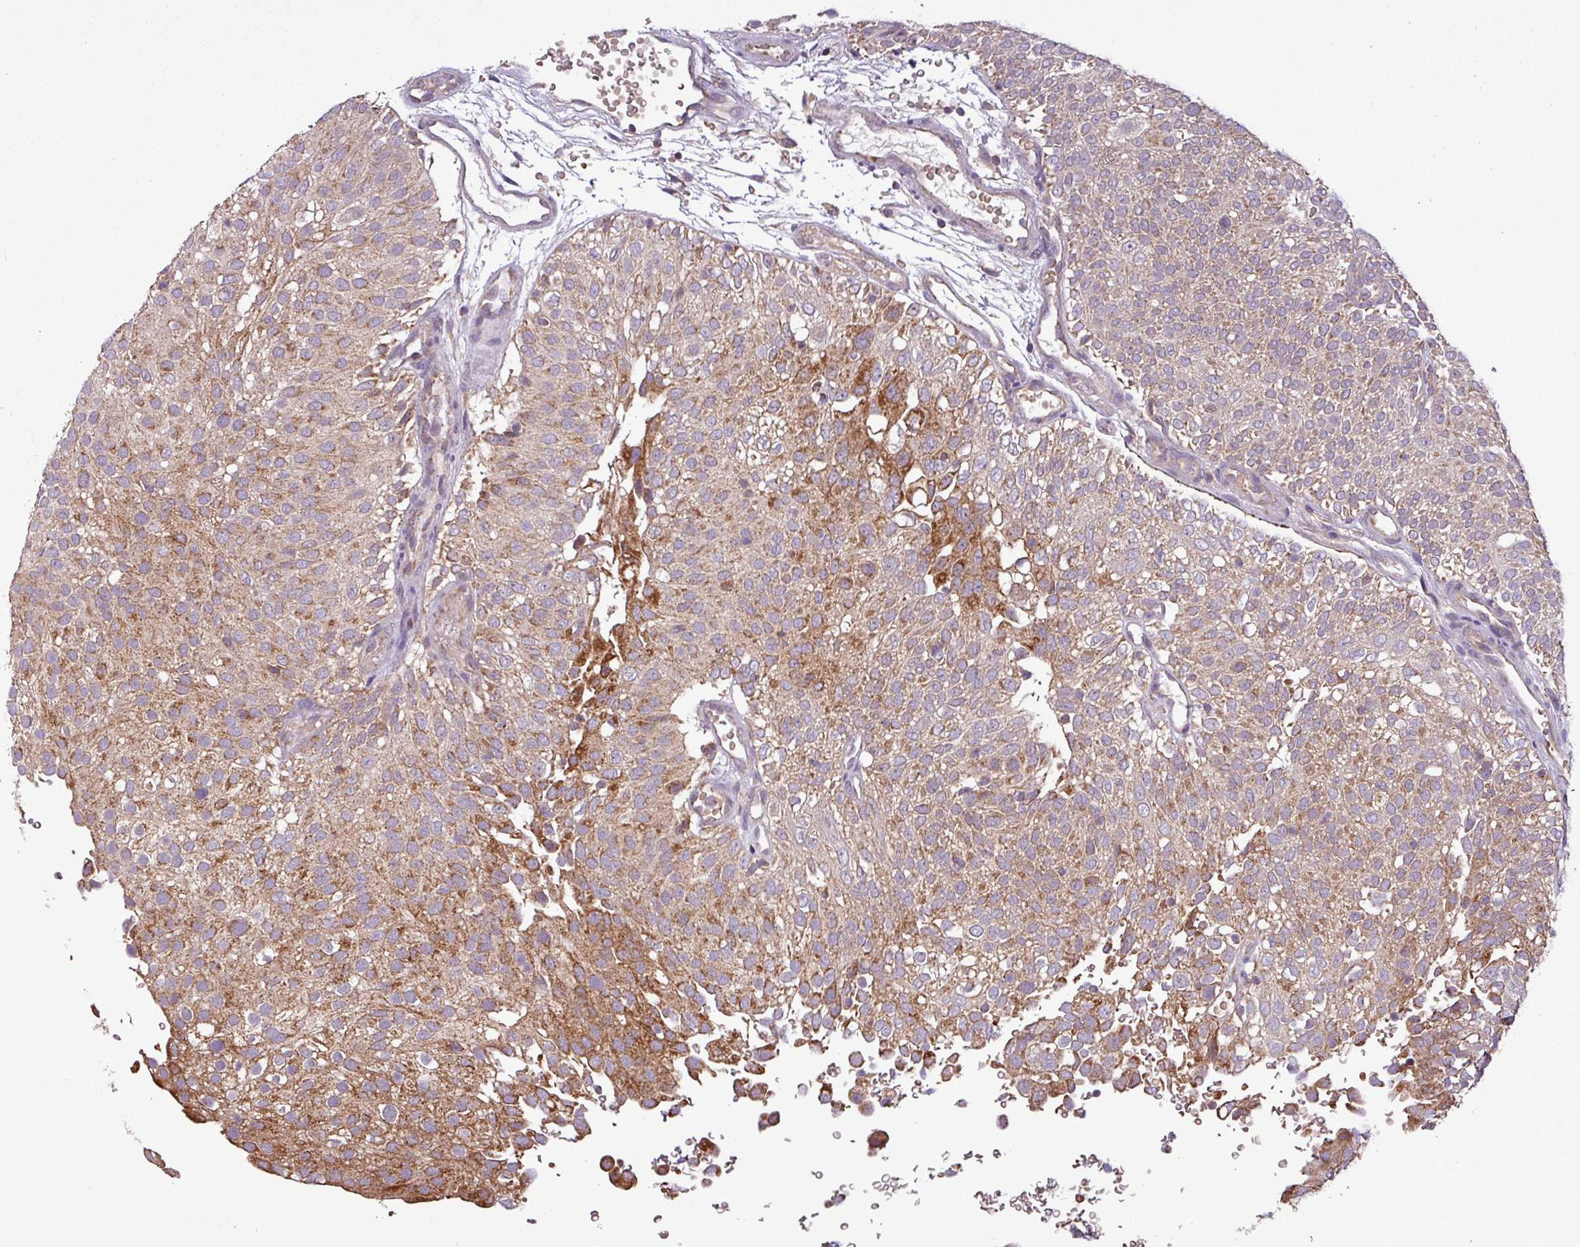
{"staining": {"intensity": "moderate", "quantity": ">75%", "location": "cytoplasmic/membranous"}, "tissue": "urothelial cancer", "cell_type": "Tumor cells", "image_type": "cancer", "snomed": [{"axis": "morphology", "description": "Urothelial carcinoma, Low grade"}, {"axis": "topography", "description": "Urinary bladder"}], "caption": "Human urothelial carcinoma (low-grade) stained with a brown dye shows moderate cytoplasmic/membranous positive staining in approximately >75% of tumor cells.", "gene": "MCTP2", "patient": {"sex": "male", "age": 78}}